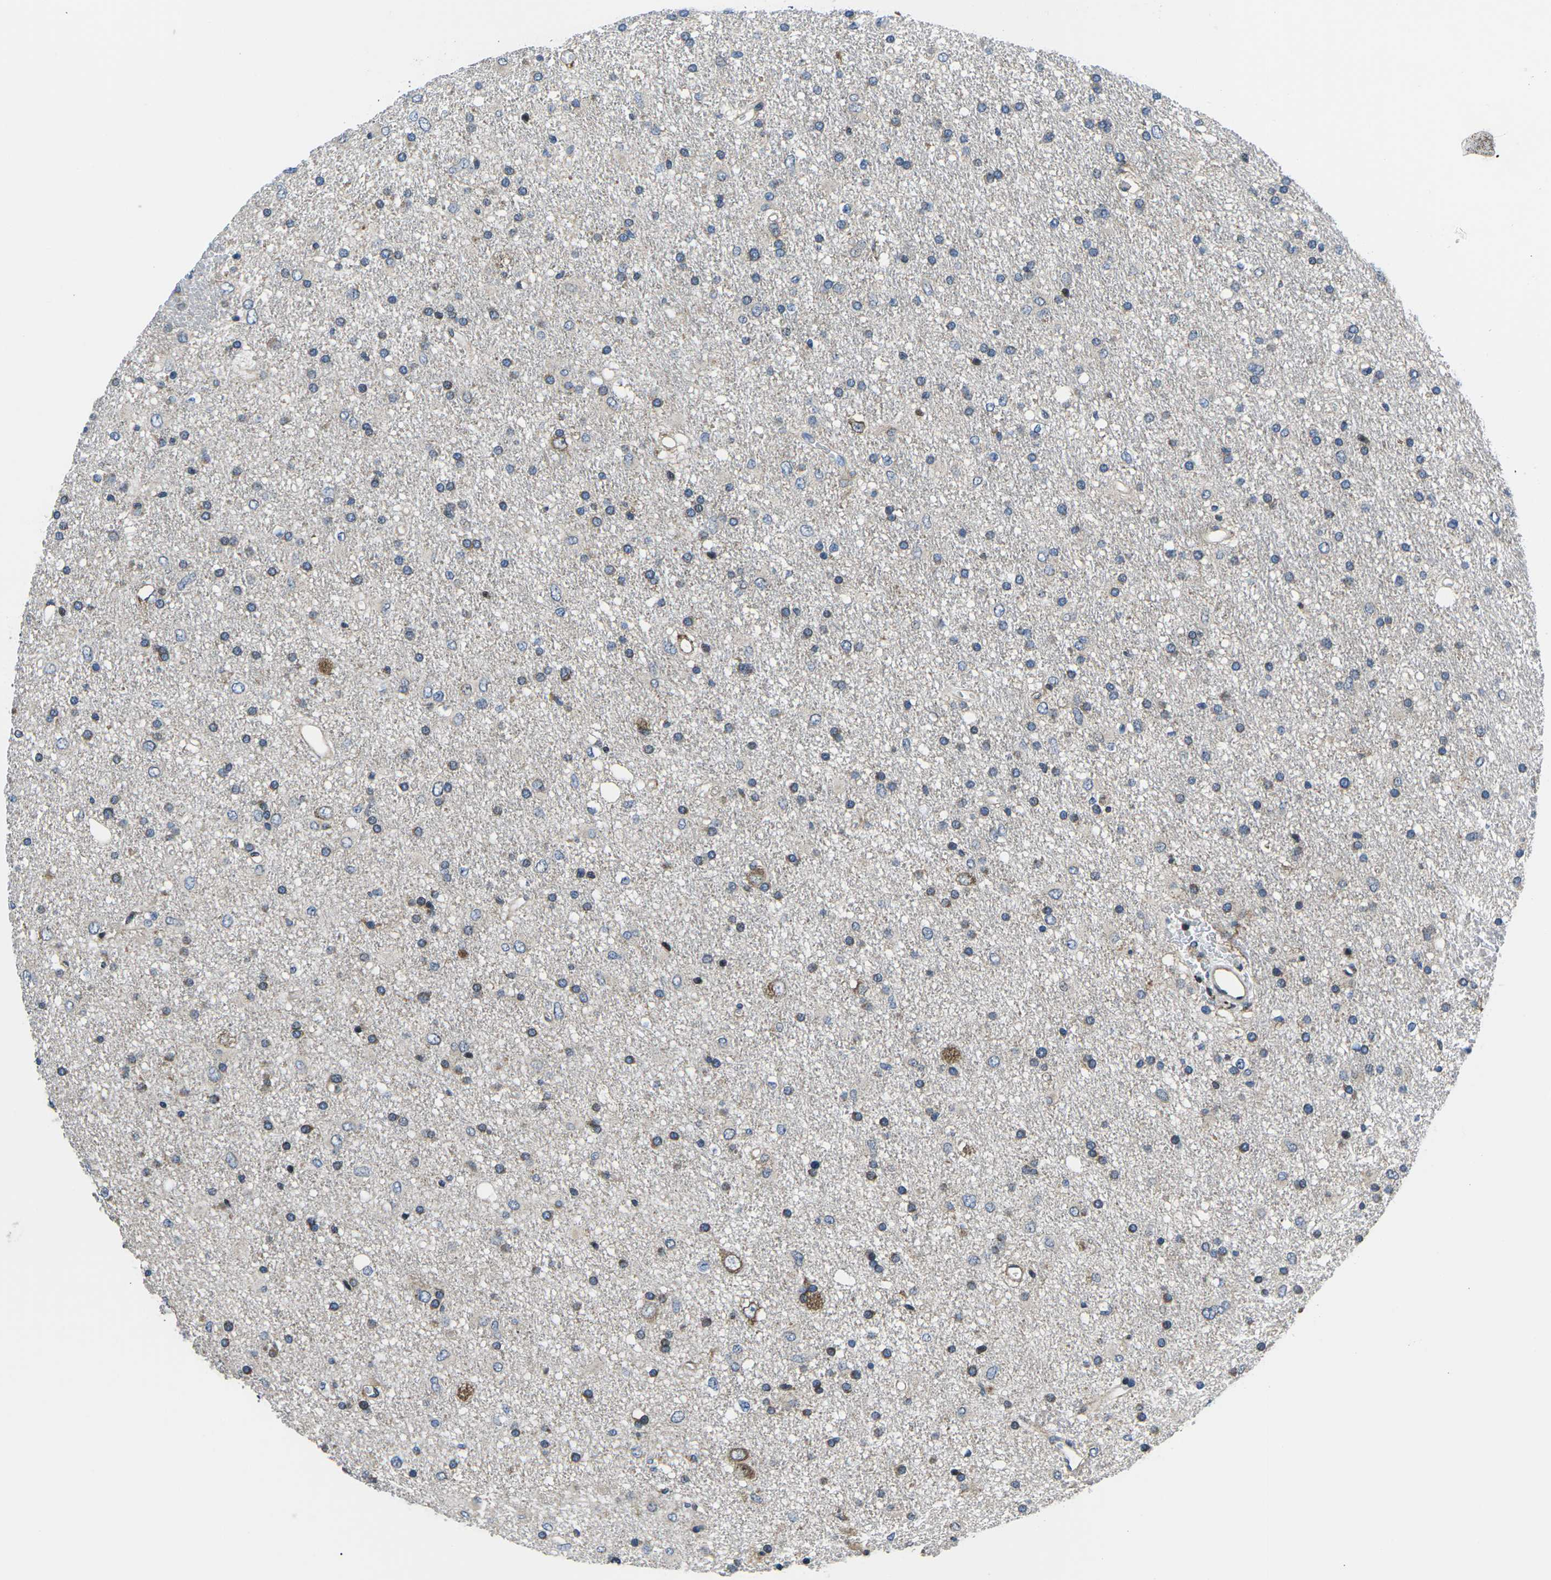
{"staining": {"intensity": "moderate", "quantity": "<25%", "location": "cytoplasmic/membranous,nuclear"}, "tissue": "glioma", "cell_type": "Tumor cells", "image_type": "cancer", "snomed": [{"axis": "morphology", "description": "Glioma, malignant, Low grade"}, {"axis": "topography", "description": "Brain"}], "caption": "Moderate cytoplasmic/membranous and nuclear protein staining is seen in about <25% of tumor cells in glioma.", "gene": "EIF4E", "patient": {"sex": "male", "age": 77}}